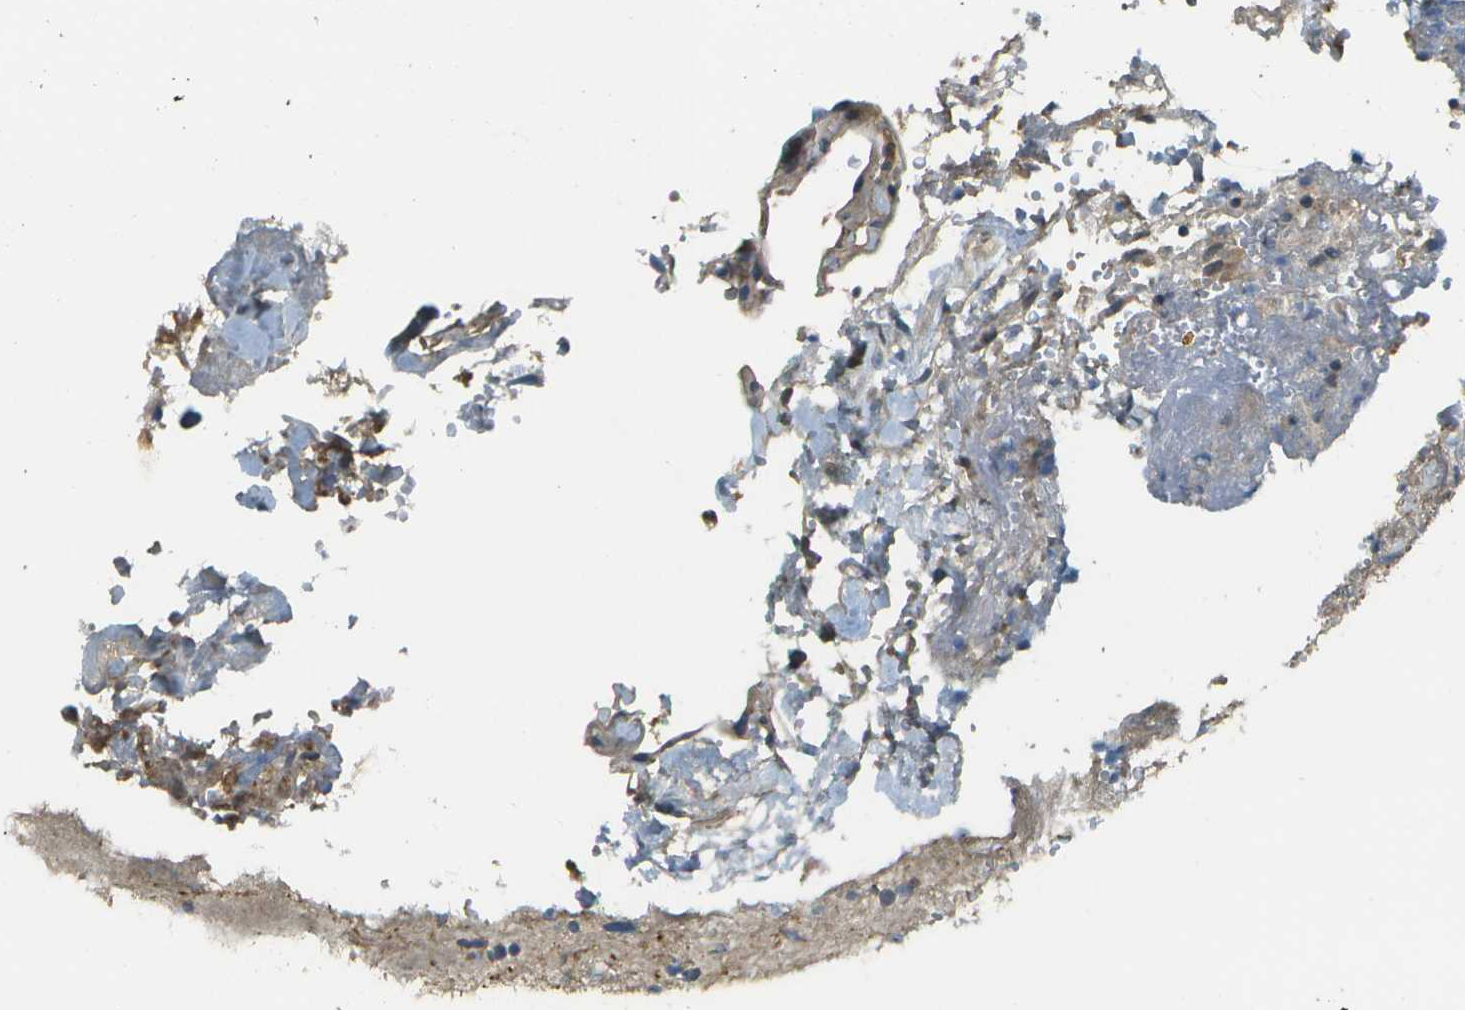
{"staining": {"intensity": "moderate", "quantity": "<25%", "location": "cytoplasmic/membranous"}, "tissue": "glioma", "cell_type": "Tumor cells", "image_type": "cancer", "snomed": [{"axis": "morphology", "description": "Glioma, malignant, High grade"}, {"axis": "topography", "description": "Brain"}], "caption": "Glioma stained with immunohistochemistry exhibits moderate cytoplasmic/membranous expression in about <25% of tumor cells.", "gene": "WNK2", "patient": {"sex": "male", "age": 33}}